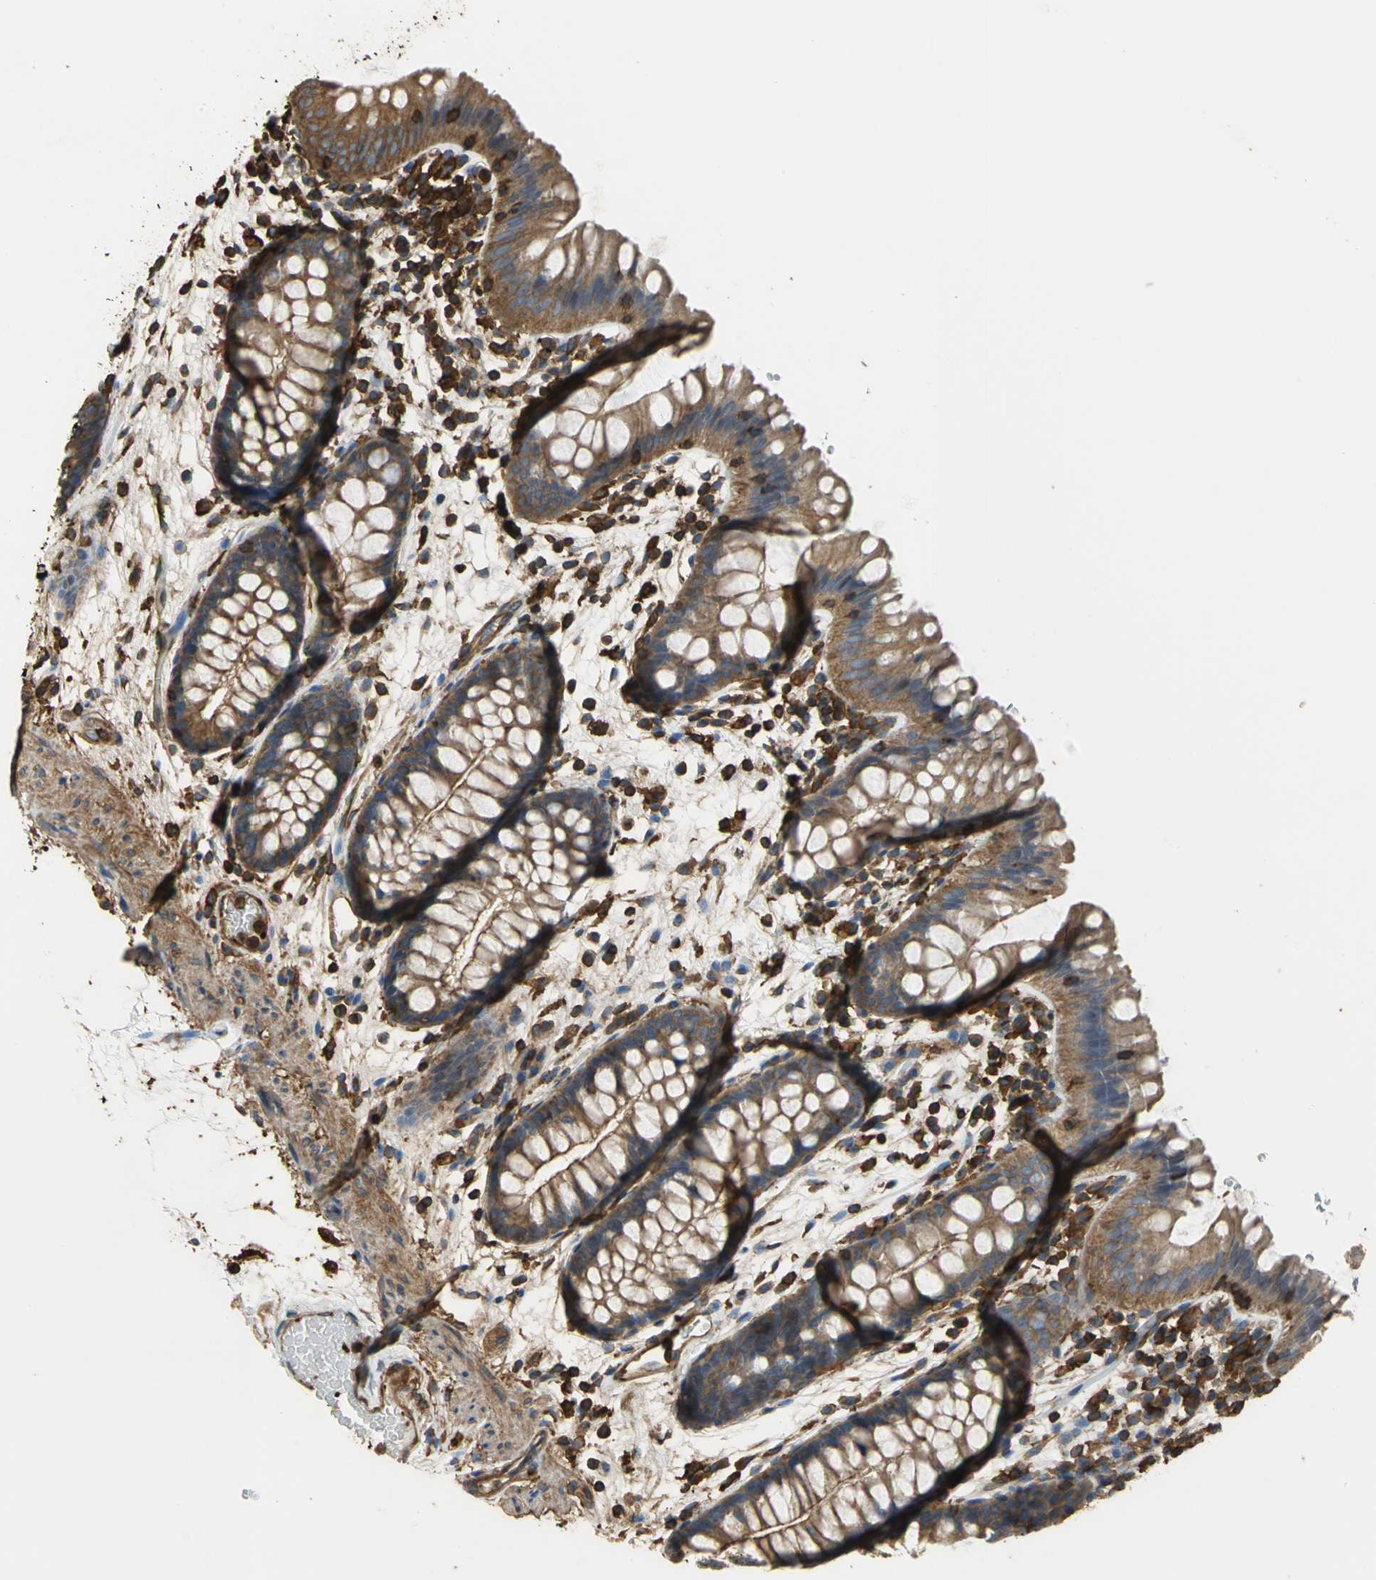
{"staining": {"intensity": "moderate", "quantity": ">75%", "location": "cytoplasmic/membranous"}, "tissue": "colon", "cell_type": "Endothelial cells", "image_type": "normal", "snomed": [{"axis": "morphology", "description": "Normal tissue, NOS"}, {"axis": "topography", "description": "Smooth muscle"}, {"axis": "topography", "description": "Colon"}], "caption": "DAB immunohistochemical staining of benign colon reveals moderate cytoplasmic/membranous protein staining in approximately >75% of endothelial cells.", "gene": "TLN1", "patient": {"sex": "male", "age": 67}}